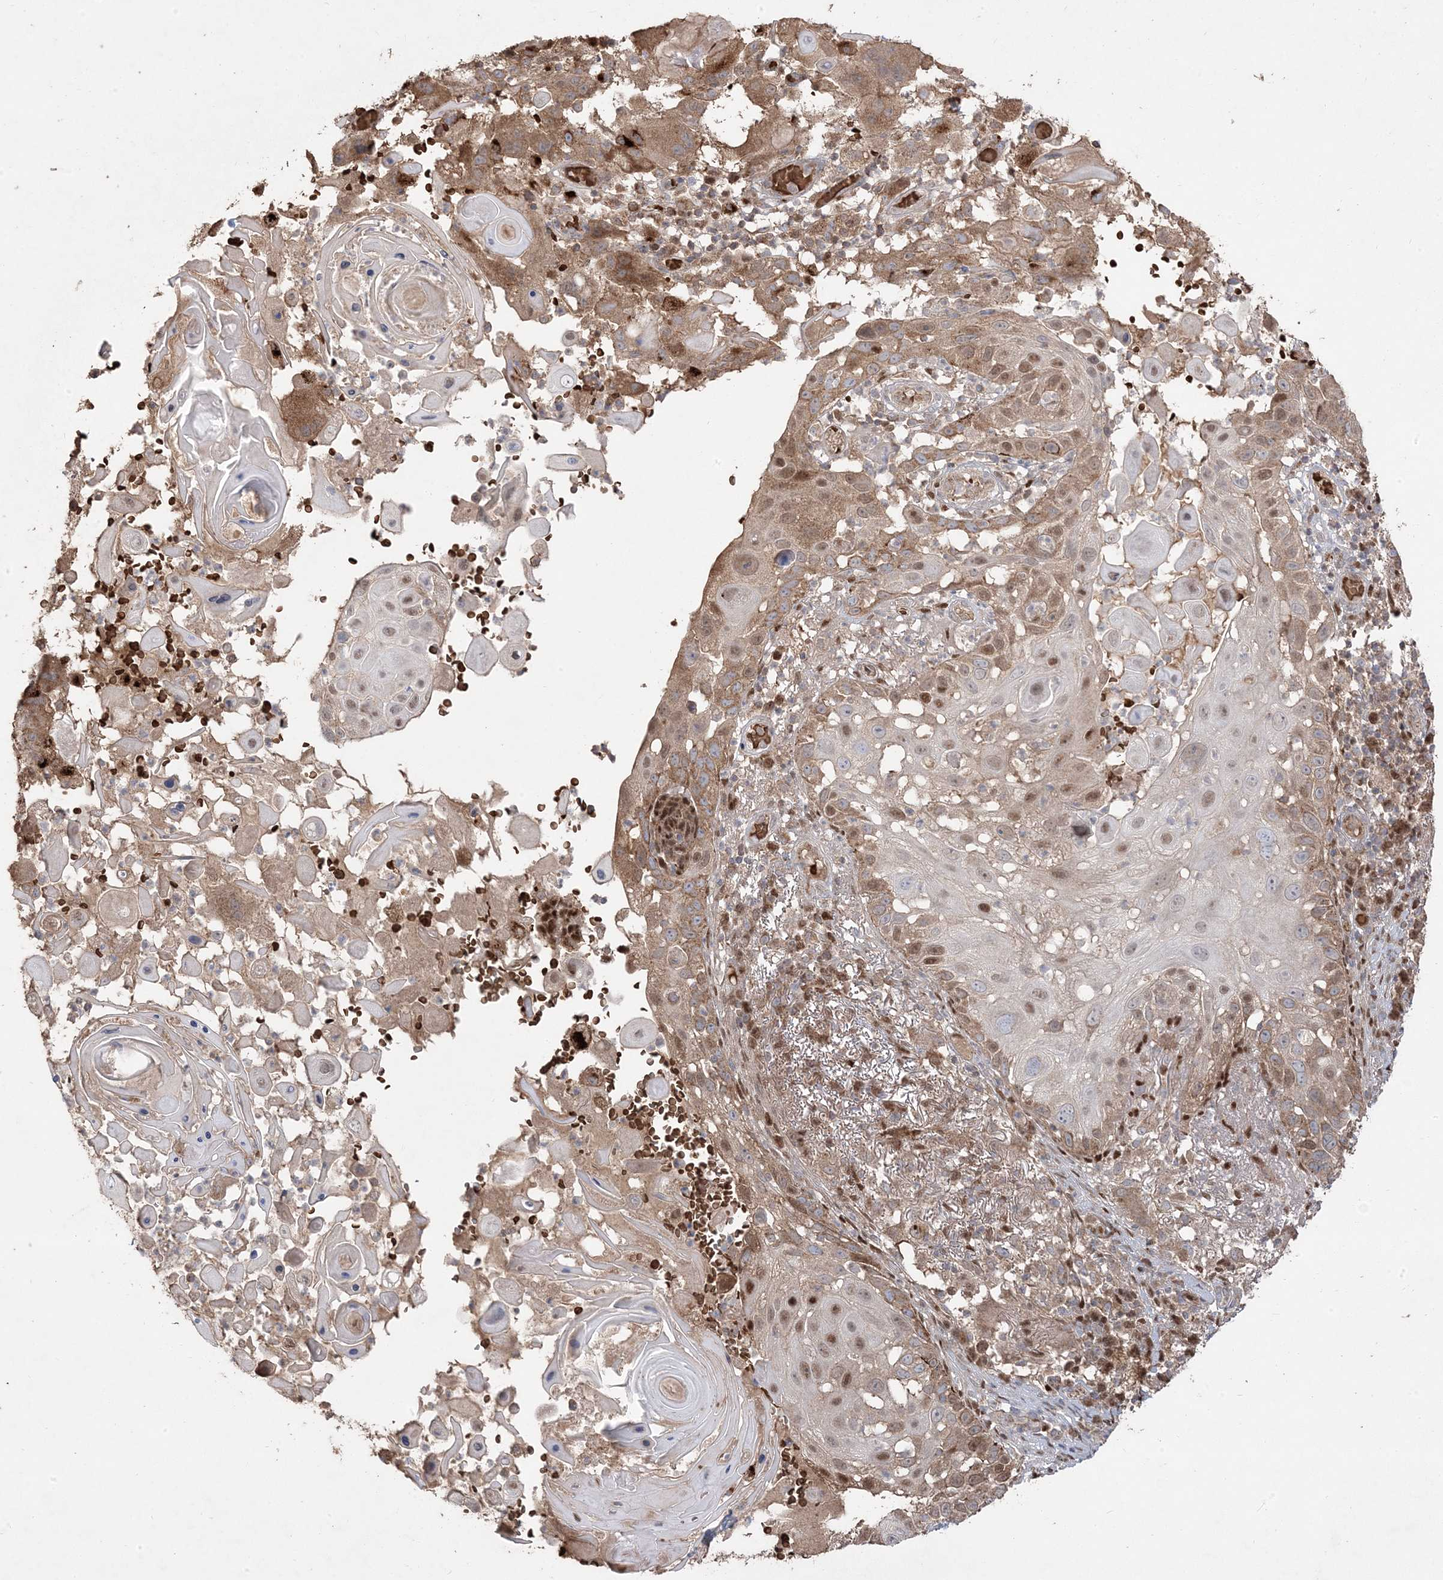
{"staining": {"intensity": "moderate", "quantity": "25%-75%", "location": "cytoplasmic/membranous,nuclear"}, "tissue": "skin cancer", "cell_type": "Tumor cells", "image_type": "cancer", "snomed": [{"axis": "morphology", "description": "Squamous cell carcinoma, NOS"}, {"axis": "topography", "description": "Skin"}], "caption": "Skin cancer (squamous cell carcinoma) stained with a brown dye shows moderate cytoplasmic/membranous and nuclear positive staining in about 25%-75% of tumor cells.", "gene": "PPOX", "patient": {"sex": "female", "age": 44}}